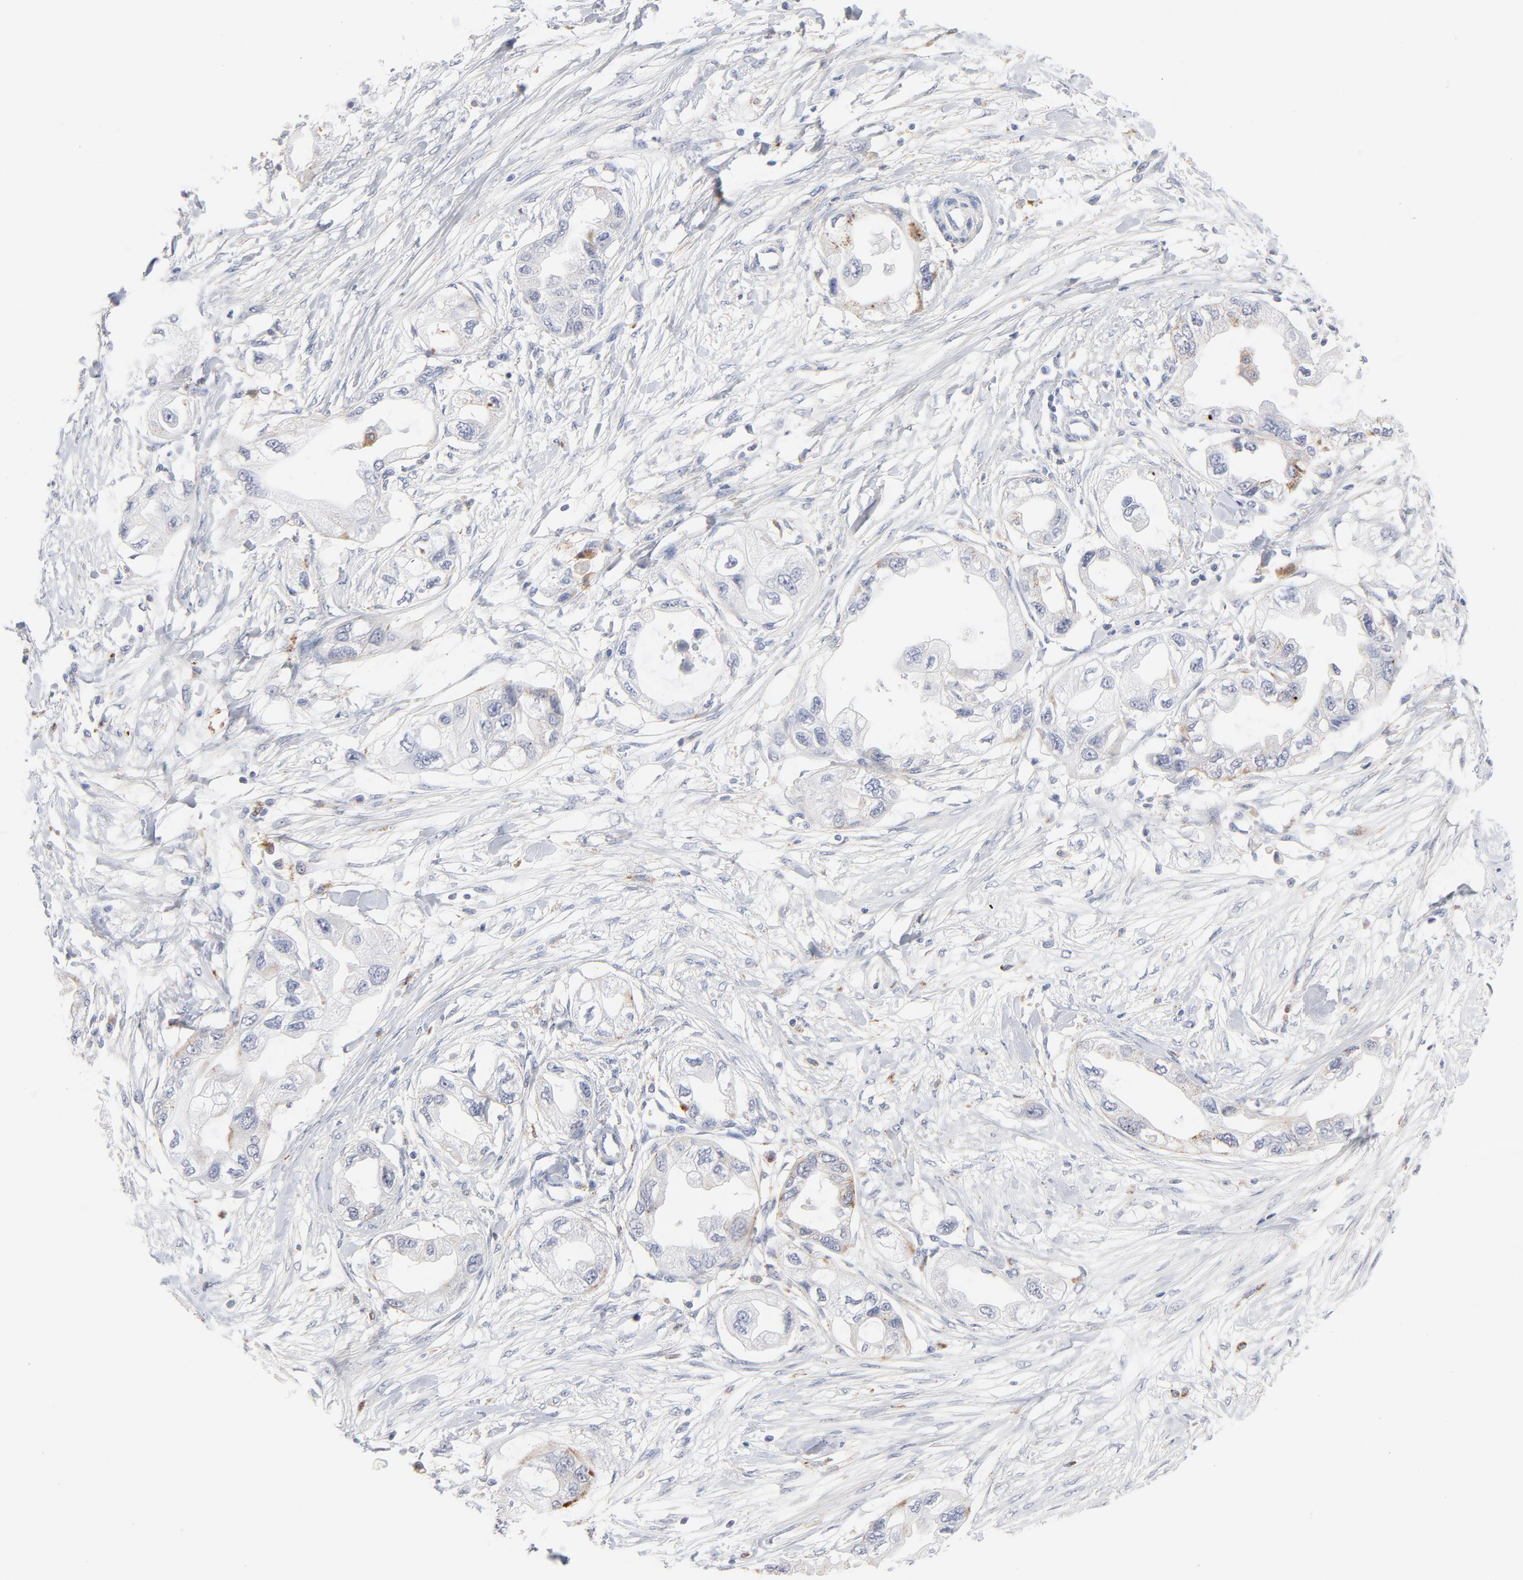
{"staining": {"intensity": "moderate", "quantity": "<25%", "location": "cytoplasmic/membranous"}, "tissue": "endometrial cancer", "cell_type": "Tumor cells", "image_type": "cancer", "snomed": [{"axis": "morphology", "description": "Adenocarcinoma, NOS"}, {"axis": "topography", "description": "Endometrium"}], "caption": "Immunohistochemistry of adenocarcinoma (endometrial) exhibits low levels of moderate cytoplasmic/membranous positivity in approximately <25% of tumor cells.", "gene": "LTBP2", "patient": {"sex": "female", "age": 67}}